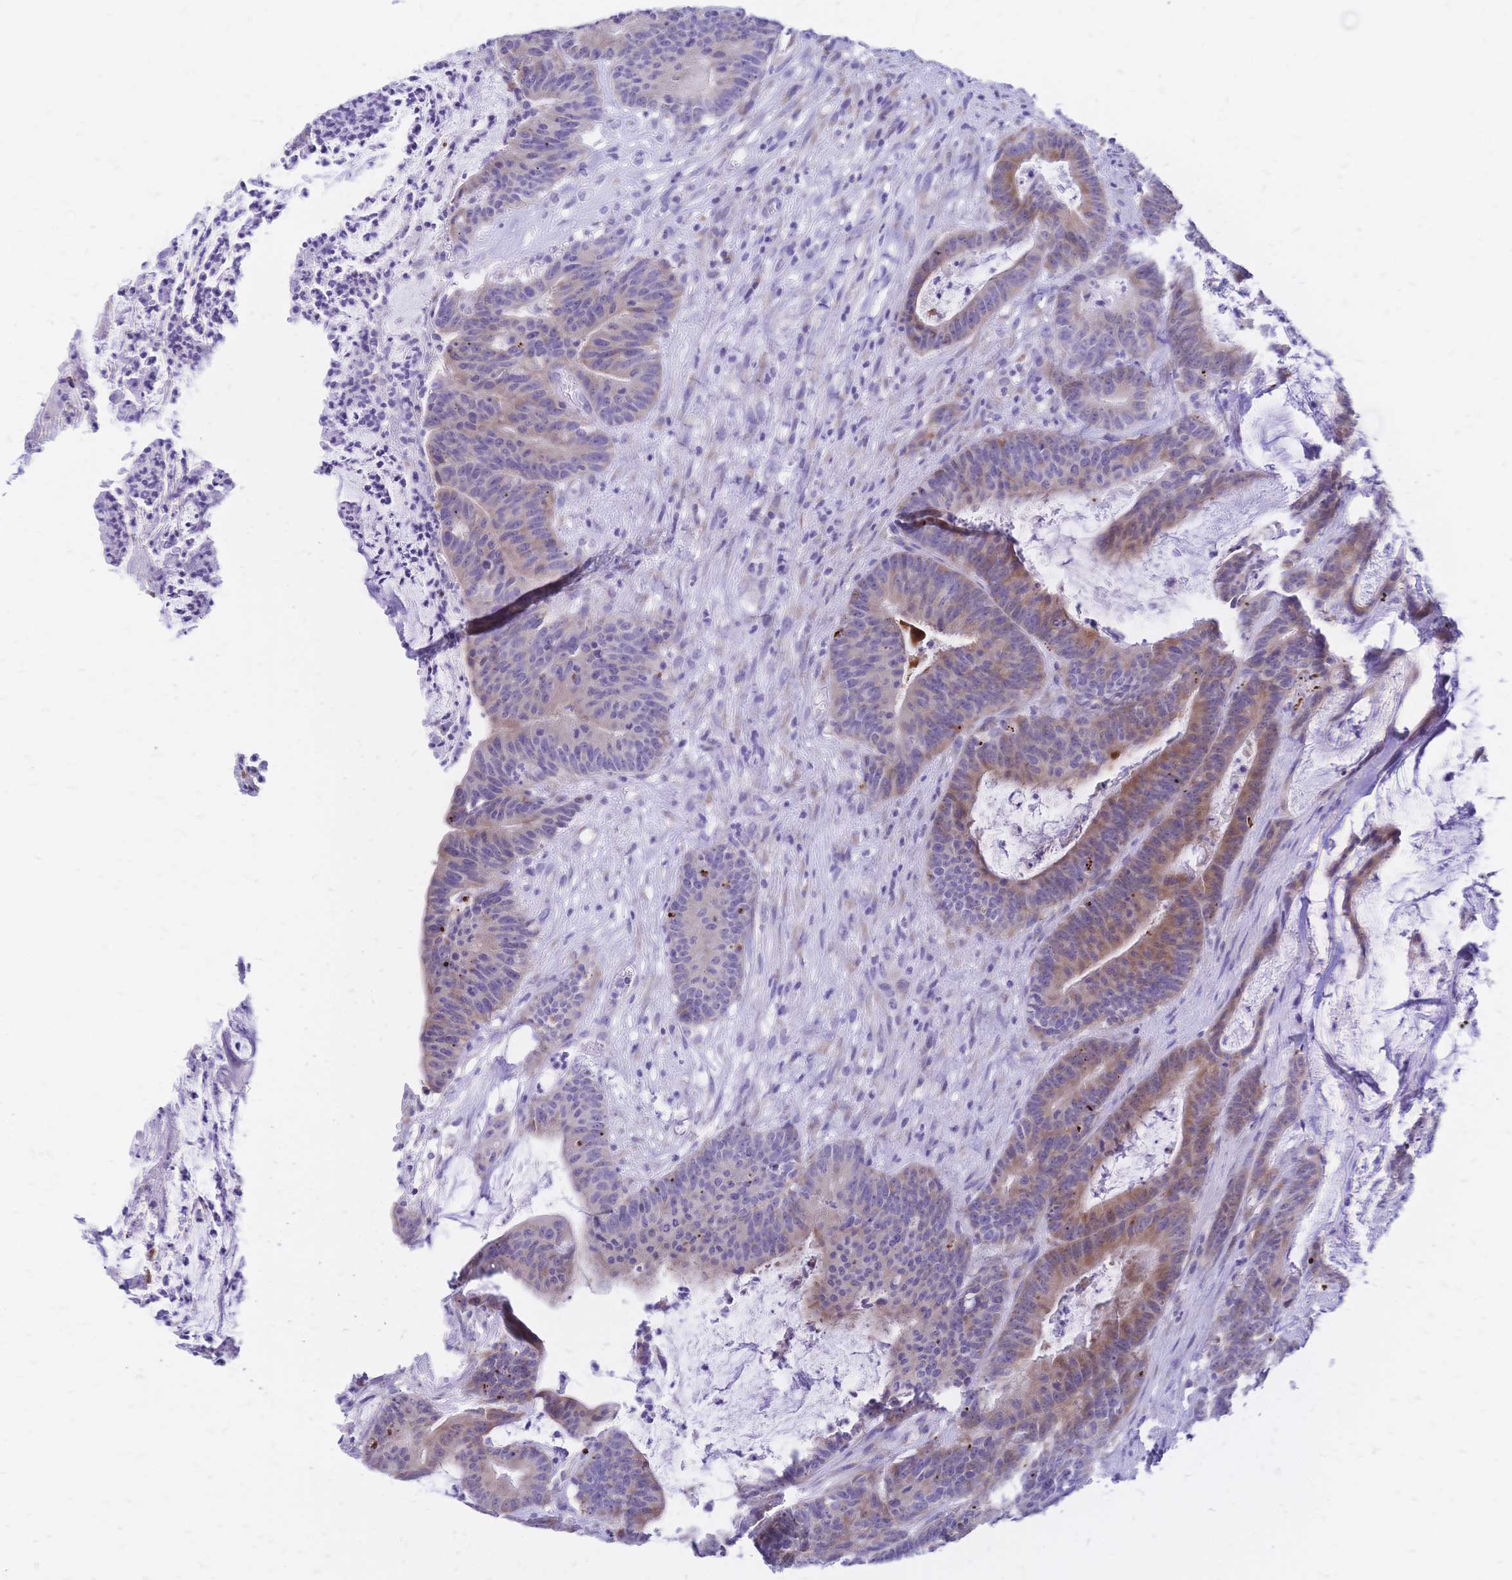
{"staining": {"intensity": "moderate", "quantity": "25%-75%", "location": "cytoplasmic/membranous"}, "tissue": "colorectal cancer", "cell_type": "Tumor cells", "image_type": "cancer", "snomed": [{"axis": "morphology", "description": "Adenocarcinoma, NOS"}, {"axis": "topography", "description": "Colon"}], "caption": "The immunohistochemical stain labels moderate cytoplasmic/membranous staining in tumor cells of colorectal cancer (adenocarcinoma) tissue.", "gene": "GRB7", "patient": {"sex": "female", "age": 78}}